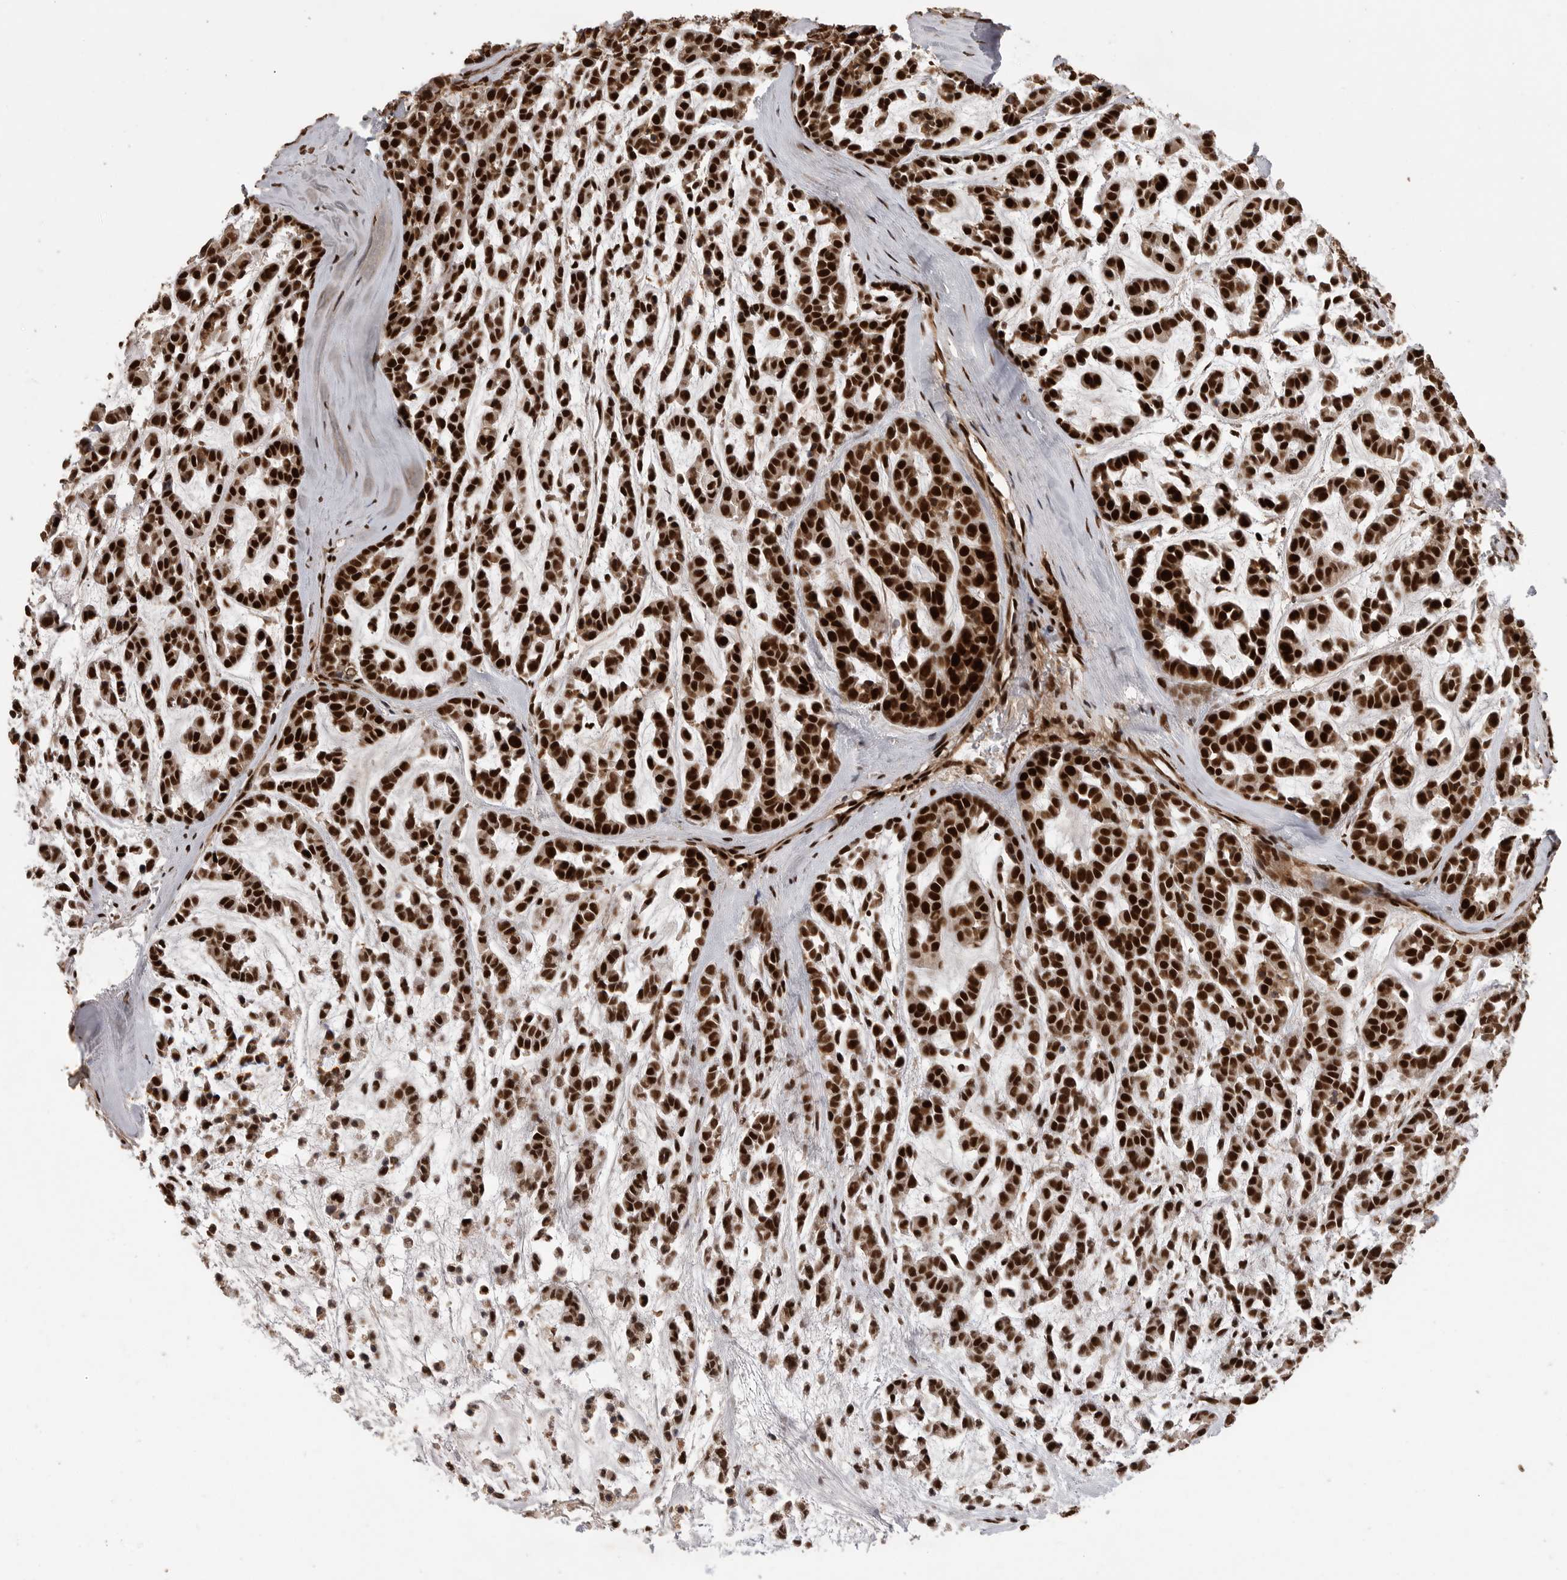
{"staining": {"intensity": "strong", "quantity": ">75%", "location": "nuclear"}, "tissue": "head and neck cancer", "cell_type": "Tumor cells", "image_type": "cancer", "snomed": [{"axis": "morphology", "description": "Adenocarcinoma, NOS"}, {"axis": "morphology", "description": "Adenoma, NOS"}, {"axis": "topography", "description": "Head-Neck"}], "caption": "Immunohistochemical staining of head and neck adenoma exhibits high levels of strong nuclear protein staining in approximately >75% of tumor cells.", "gene": "PPP1R8", "patient": {"sex": "female", "age": 55}}